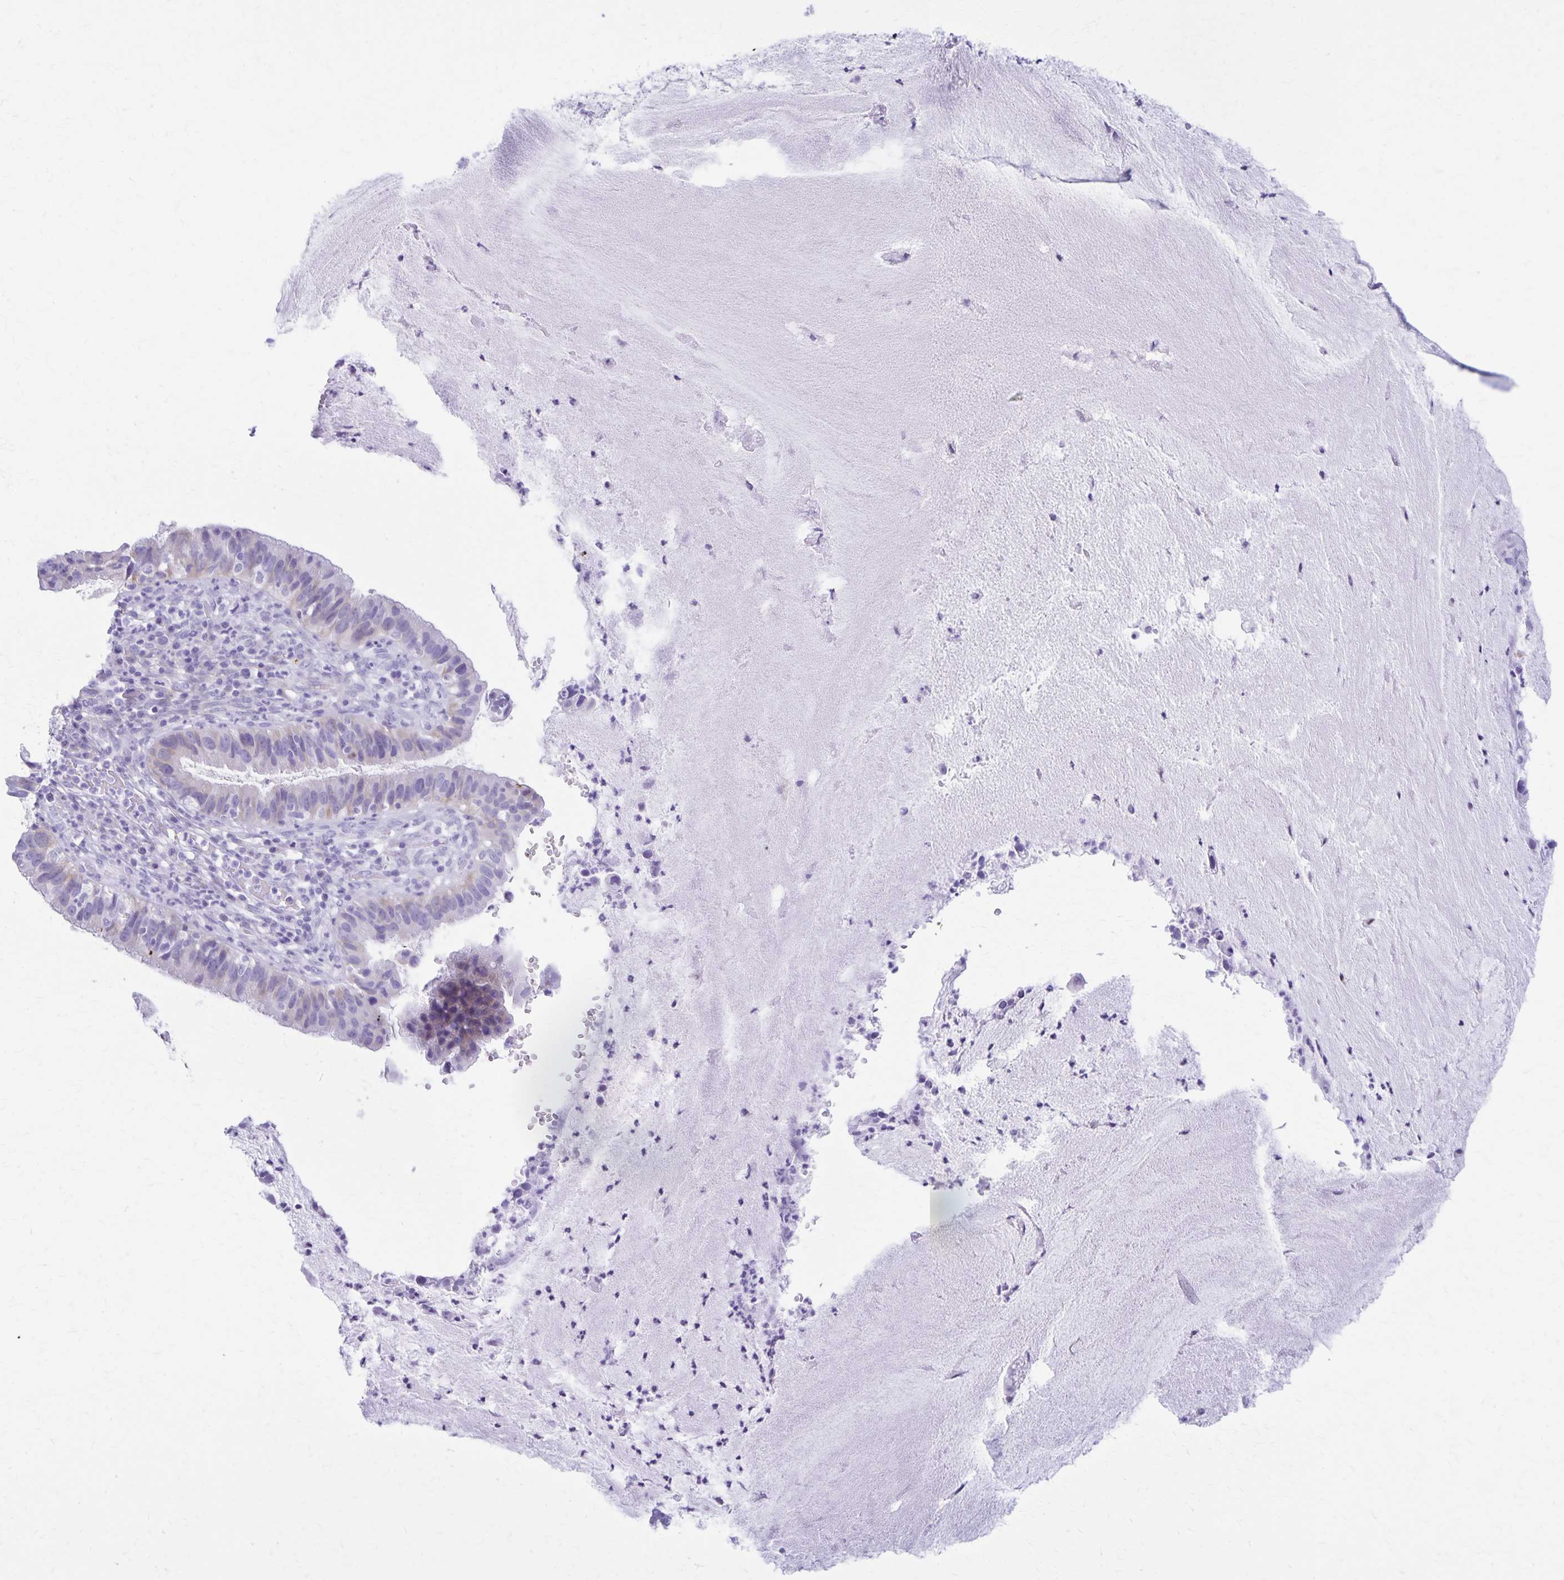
{"staining": {"intensity": "negative", "quantity": "none", "location": "none"}, "tissue": "cervical cancer", "cell_type": "Tumor cells", "image_type": "cancer", "snomed": [{"axis": "morphology", "description": "Adenocarcinoma, NOS"}, {"axis": "topography", "description": "Cervix"}], "caption": "This is an immunohistochemistry histopathology image of human cervical cancer. There is no staining in tumor cells.", "gene": "DEFA5", "patient": {"sex": "female", "age": 34}}